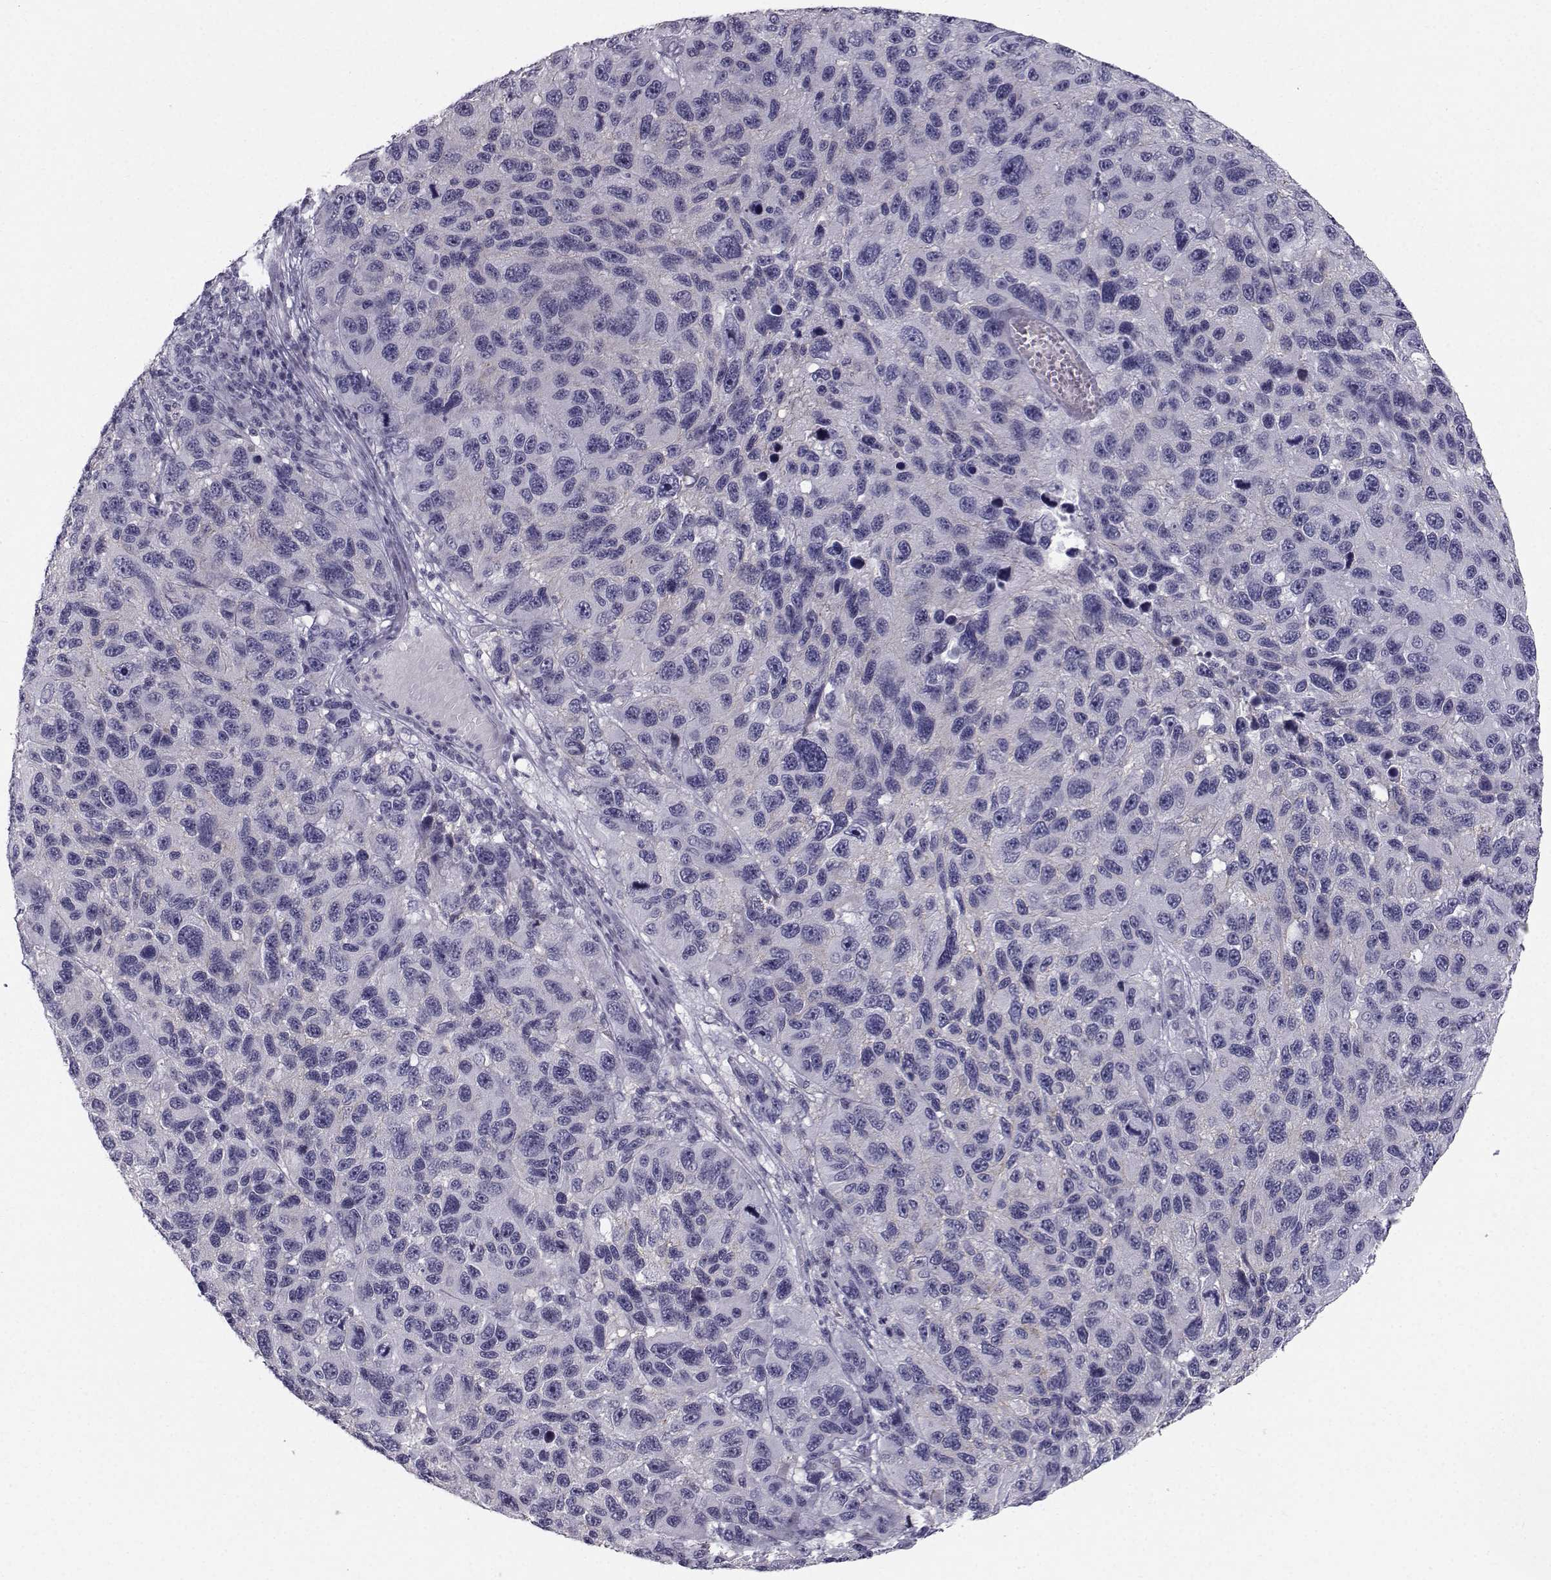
{"staining": {"intensity": "negative", "quantity": "none", "location": "none"}, "tissue": "melanoma", "cell_type": "Tumor cells", "image_type": "cancer", "snomed": [{"axis": "morphology", "description": "Malignant melanoma, NOS"}, {"axis": "topography", "description": "Skin"}], "caption": "An IHC histopathology image of malignant melanoma is shown. There is no staining in tumor cells of malignant melanoma.", "gene": "SPDYE4", "patient": {"sex": "male", "age": 53}}